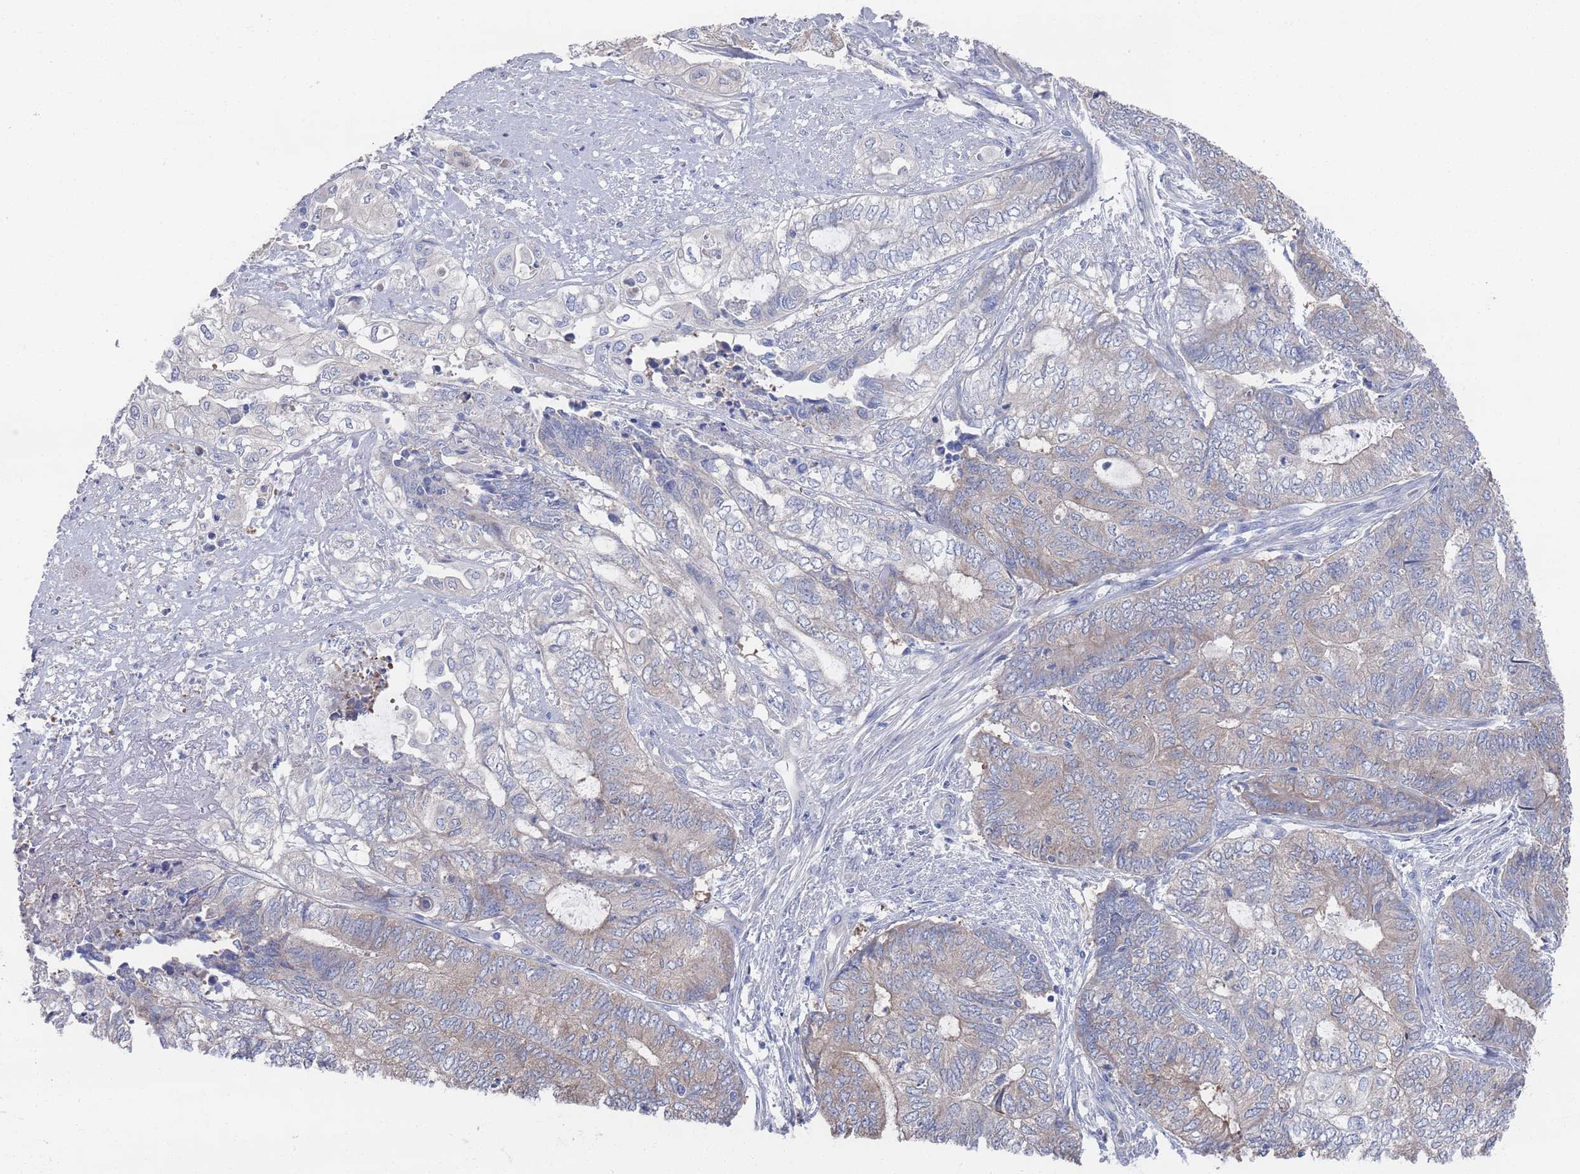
{"staining": {"intensity": "weak", "quantity": "<25%", "location": "cytoplasmic/membranous"}, "tissue": "endometrial cancer", "cell_type": "Tumor cells", "image_type": "cancer", "snomed": [{"axis": "morphology", "description": "Adenocarcinoma, NOS"}, {"axis": "topography", "description": "Uterus"}, {"axis": "topography", "description": "Endometrium"}], "caption": "A high-resolution micrograph shows IHC staining of adenocarcinoma (endometrial), which reveals no significant expression in tumor cells.", "gene": "TMCO3", "patient": {"sex": "female", "age": 70}}